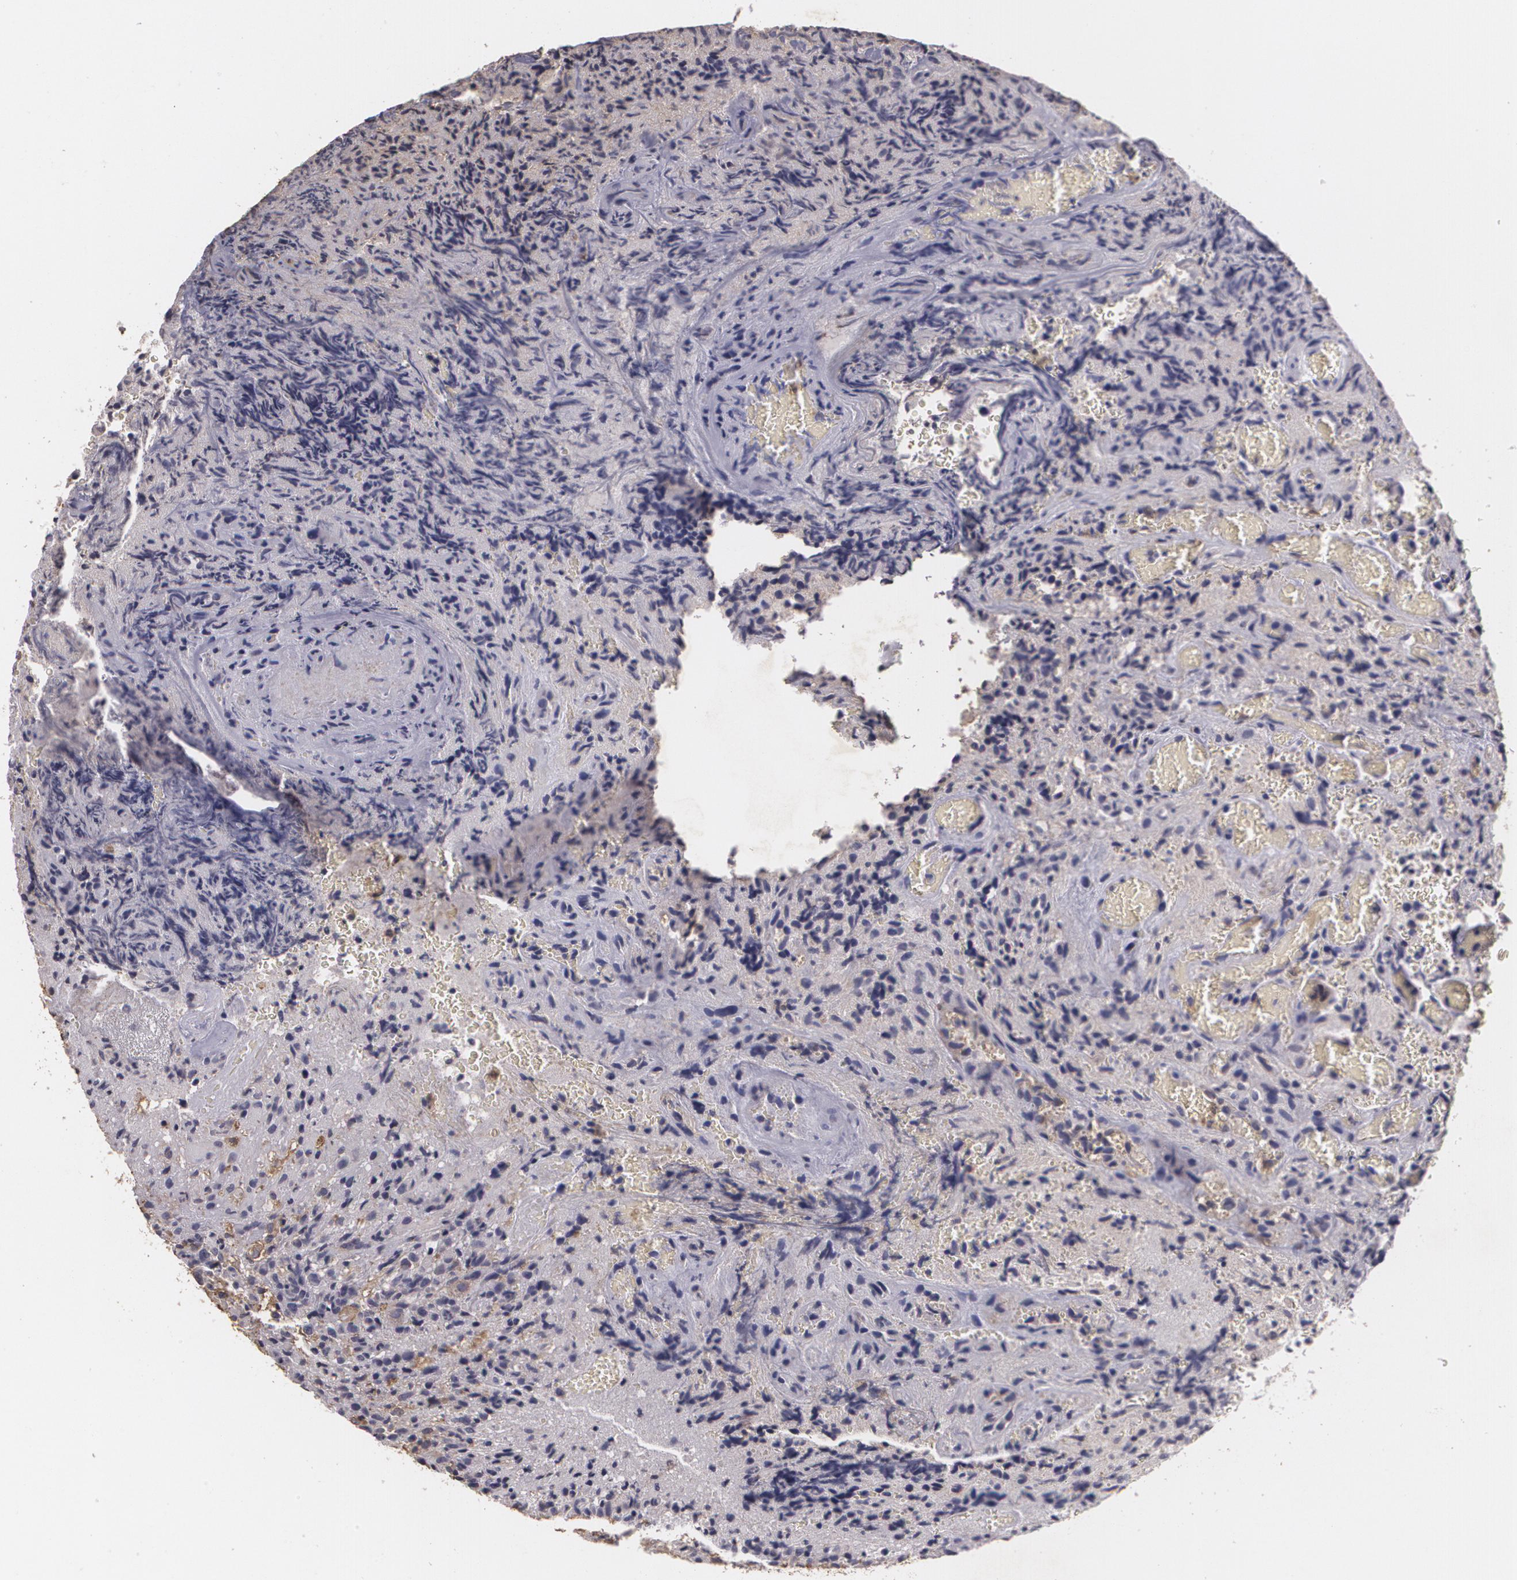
{"staining": {"intensity": "negative", "quantity": "none", "location": "none"}, "tissue": "glioma", "cell_type": "Tumor cells", "image_type": "cancer", "snomed": [{"axis": "morphology", "description": "Glioma, malignant, High grade"}, {"axis": "topography", "description": "Brain"}], "caption": "High-grade glioma (malignant) was stained to show a protein in brown. There is no significant staining in tumor cells.", "gene": "KCNA4", "patient": {"sex": "male", "age": 36}}